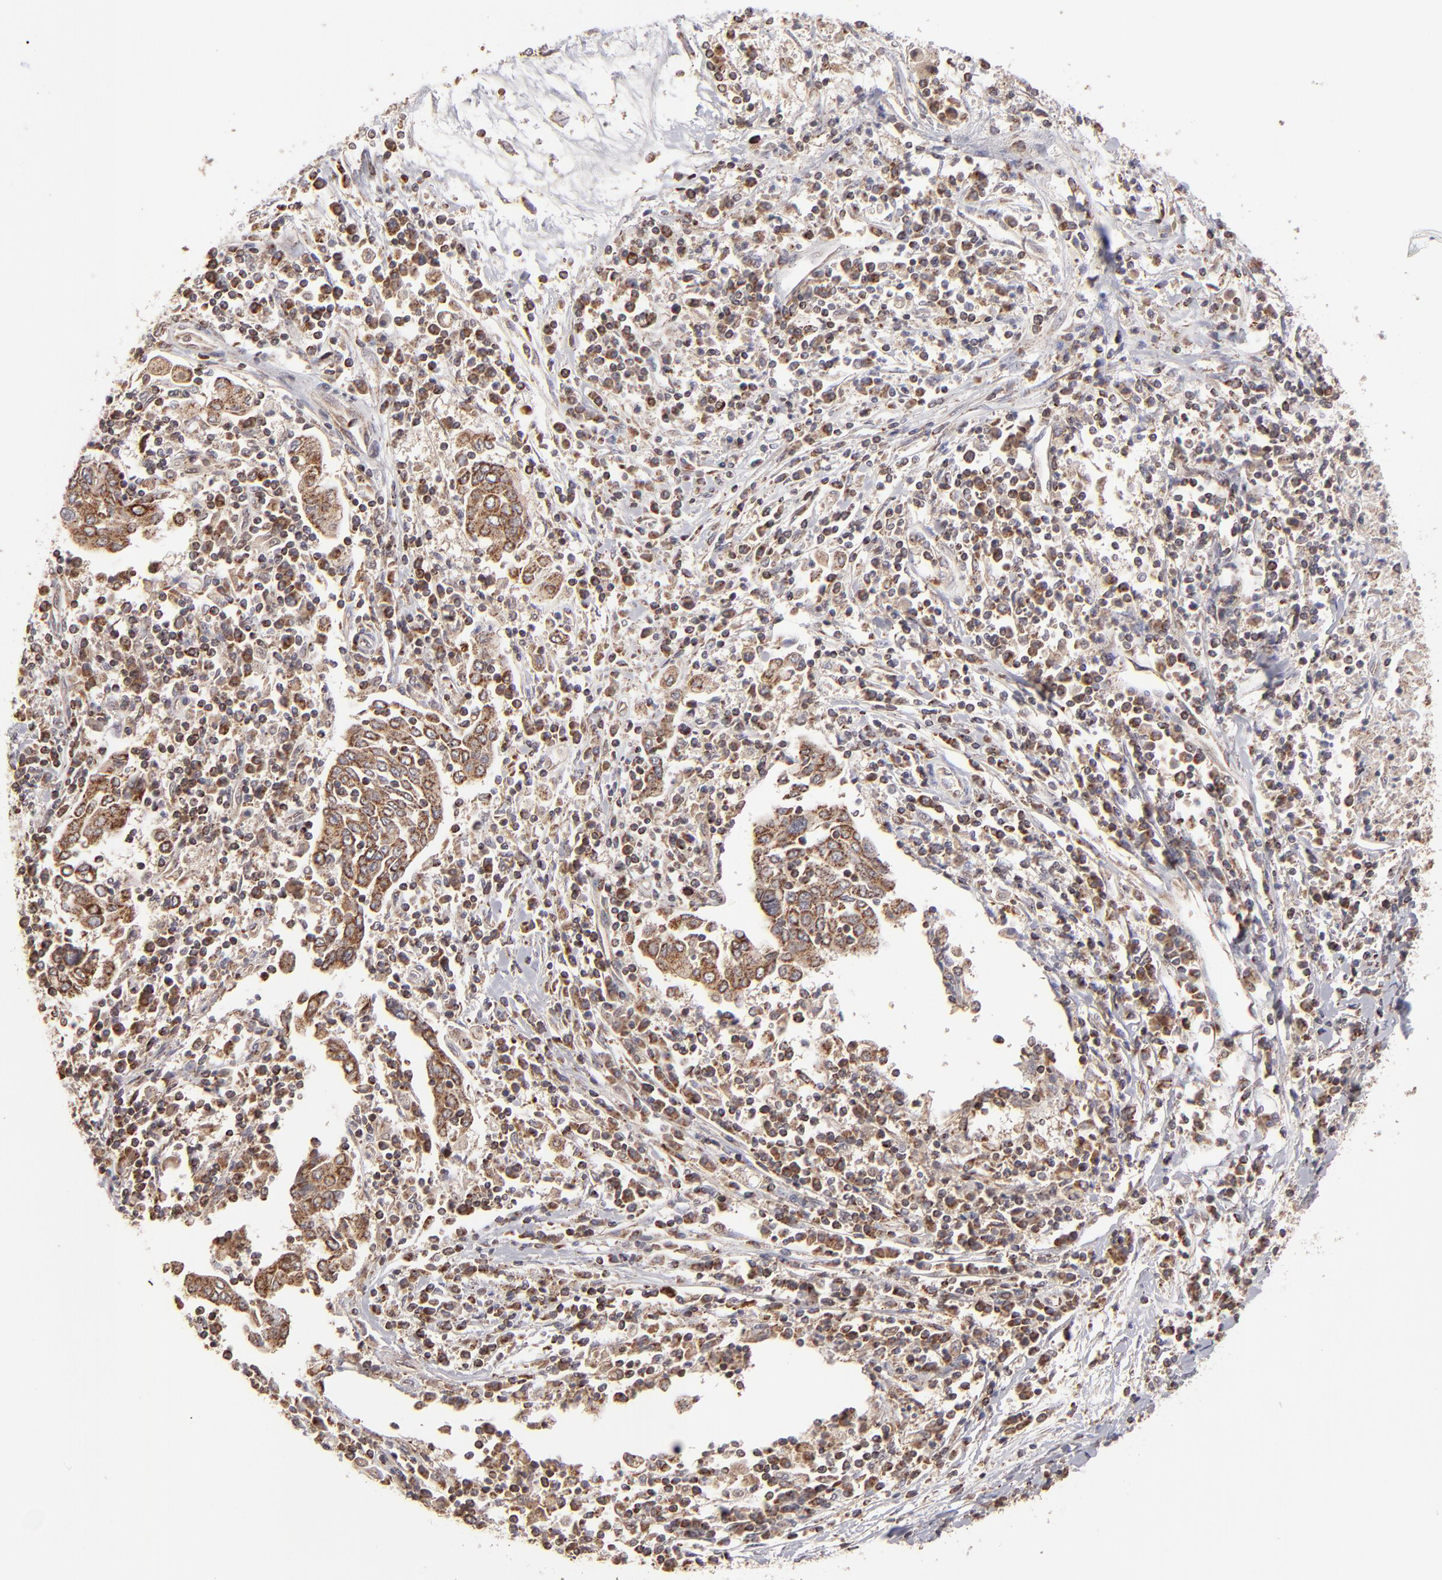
{"staining": {"intensity": "moderate", "quantity": ">75%", "location": "cytoplasmic/membranous"}, "tissue": "cervical cancer", "cell_type": "Tumor cells", "image_type": "cancer", "snomed": [{"axis": "morphology", "description": "Squamous cell carcinoma, NOS"}, {"axis": "topography", "description": "Cervix"}], "caption": "Human cervical cancer stained for a protein (brown) reveals moderate cytoplasmic/membranous positive staining in approximately >75% of tumor cells.", "gene": "SLC15A1", "patient": {"sex": "female", "age": 40}}